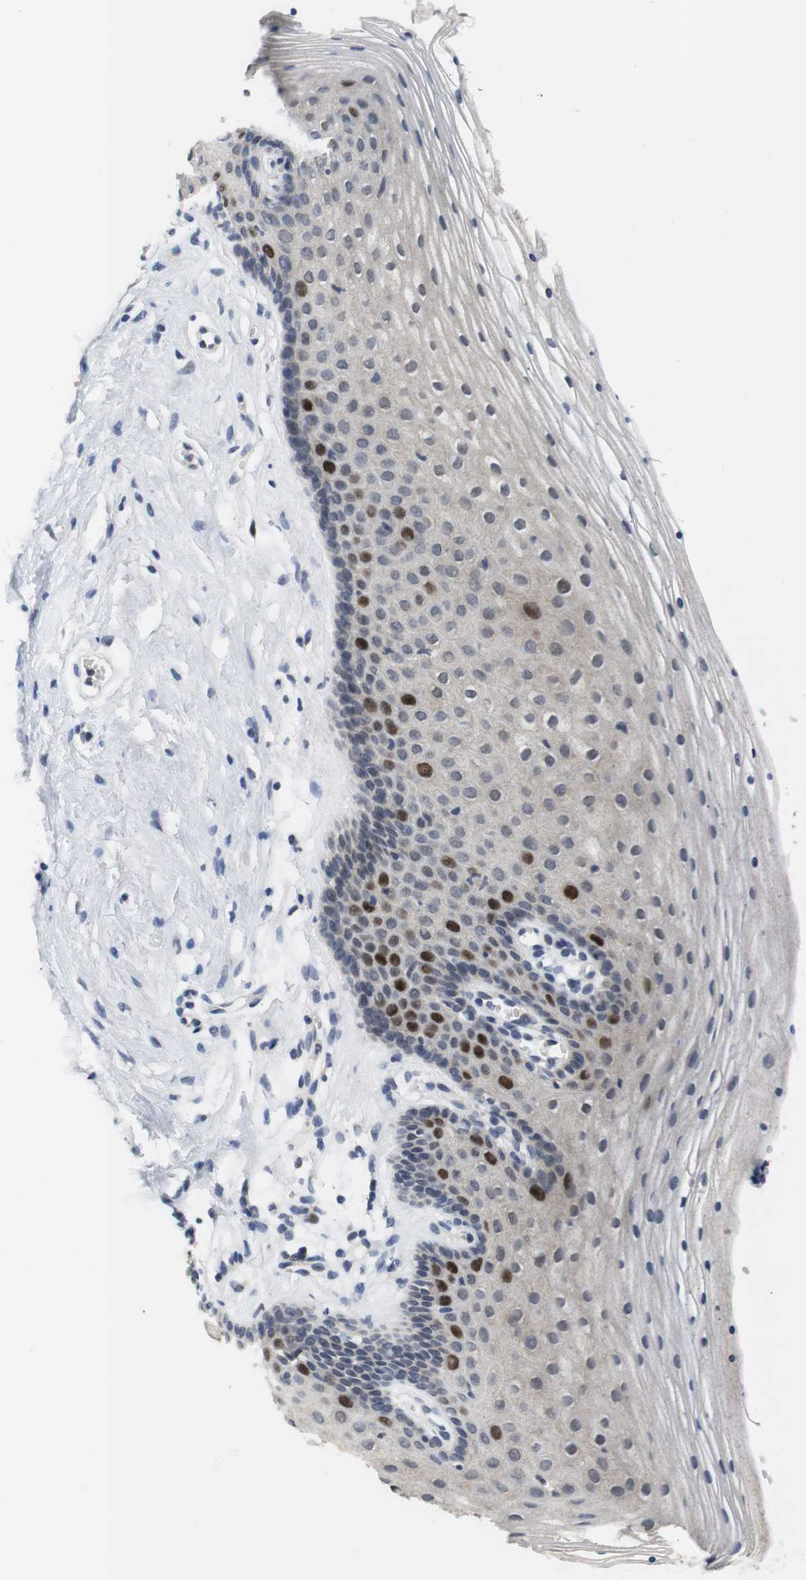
{"staining": {"intensity": "strong", "quantity": "<25%", "location": "nuclear"}, "tissue": "vagina", "cell_type": "Squamous epithelial cells", "image_type": "normal", "snomed": [{"axis": "morphology", "description": "Normal tissue, NOS"}, {"axis": "topography", "description": "Vagina"}], "caption": "Protein expression analysis of unremarkable human vagina reveals strong nuclear expression in about <25% of squamous epithelial cells. (IHC, brightfield microscopy, high magnification).", "gene": "SKP2", "patient": {"sex": "female", "age": 32}}